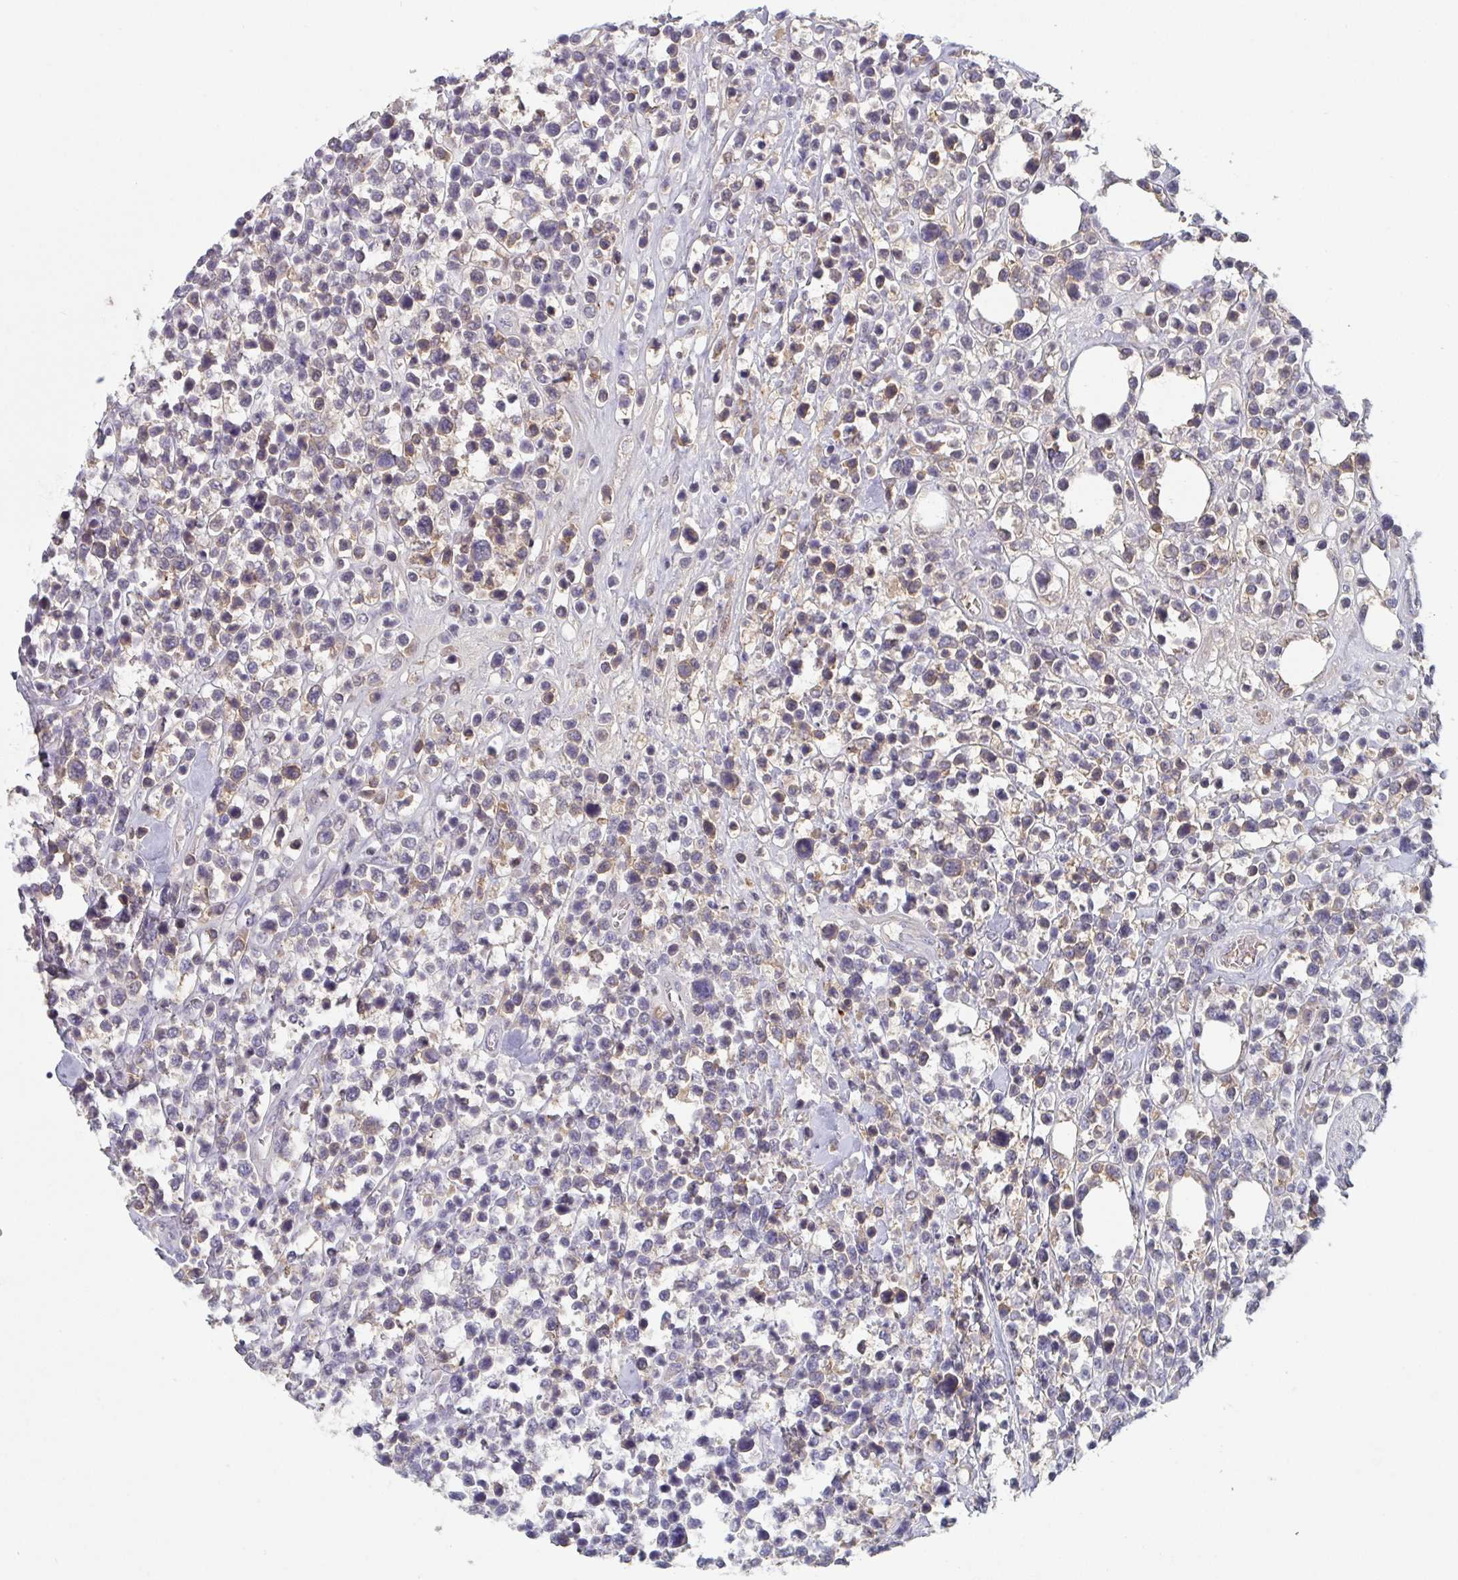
{"staining": {"intensity": "negative", "quantity": "none", "location": "none"}, "tissue": "lymphoma", "cell_type": "Tumor cells", "image_type": "cancer", "snomed": [{"axis": "morphology", "description": "Malignant lymphoma, non-Hodgkin's type, Low grade"}, {"axis": "topography", "description": "Lymph node"}], "caption": "DAB (3,3'-diaminobenzidine) immunohistochemical staining of lymphoma exhibits no significant expression in tumor cells.", "gene": "HGFAC", "patient": {"sex": "male", "age": 60}}